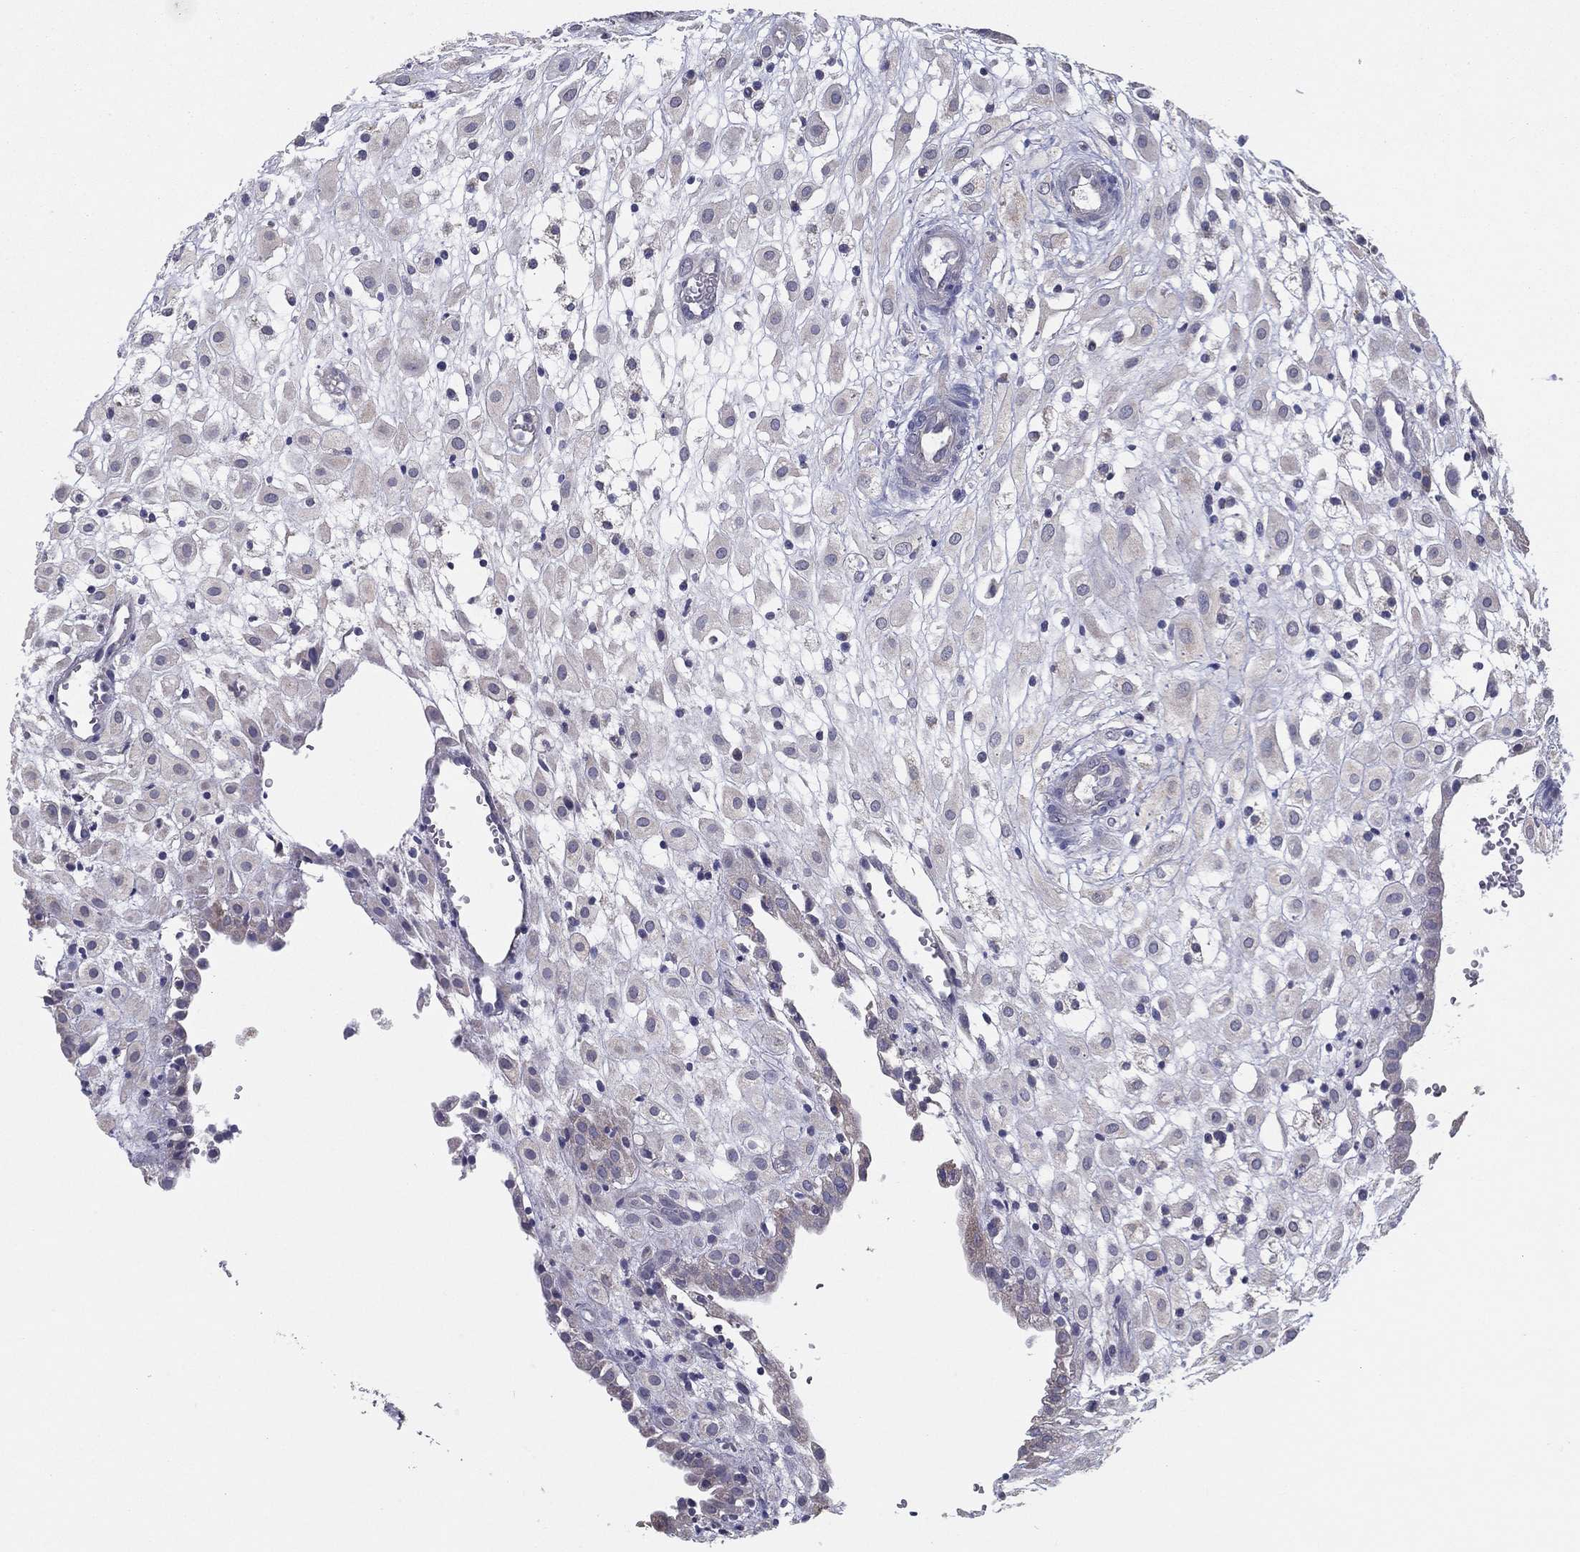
{"staining": {"intensity": "negative", "quantity": "none", "location": "none"}, "tissue": "placenta", "cell_type": "Decidual cells", "image_type": "normal", "snomed": [{"axis": "morphology", "description": "Normal tissue, NOS"}, {"axis": "topography", "description": "Placenta"}], "caption": "IHC of normal human placenta exhibits no positivity in decidual cells. (DAB immunohistochemistry, high magnification).", "gene": "PCSK1", "patient": {"sex": "female", "age": 24}}